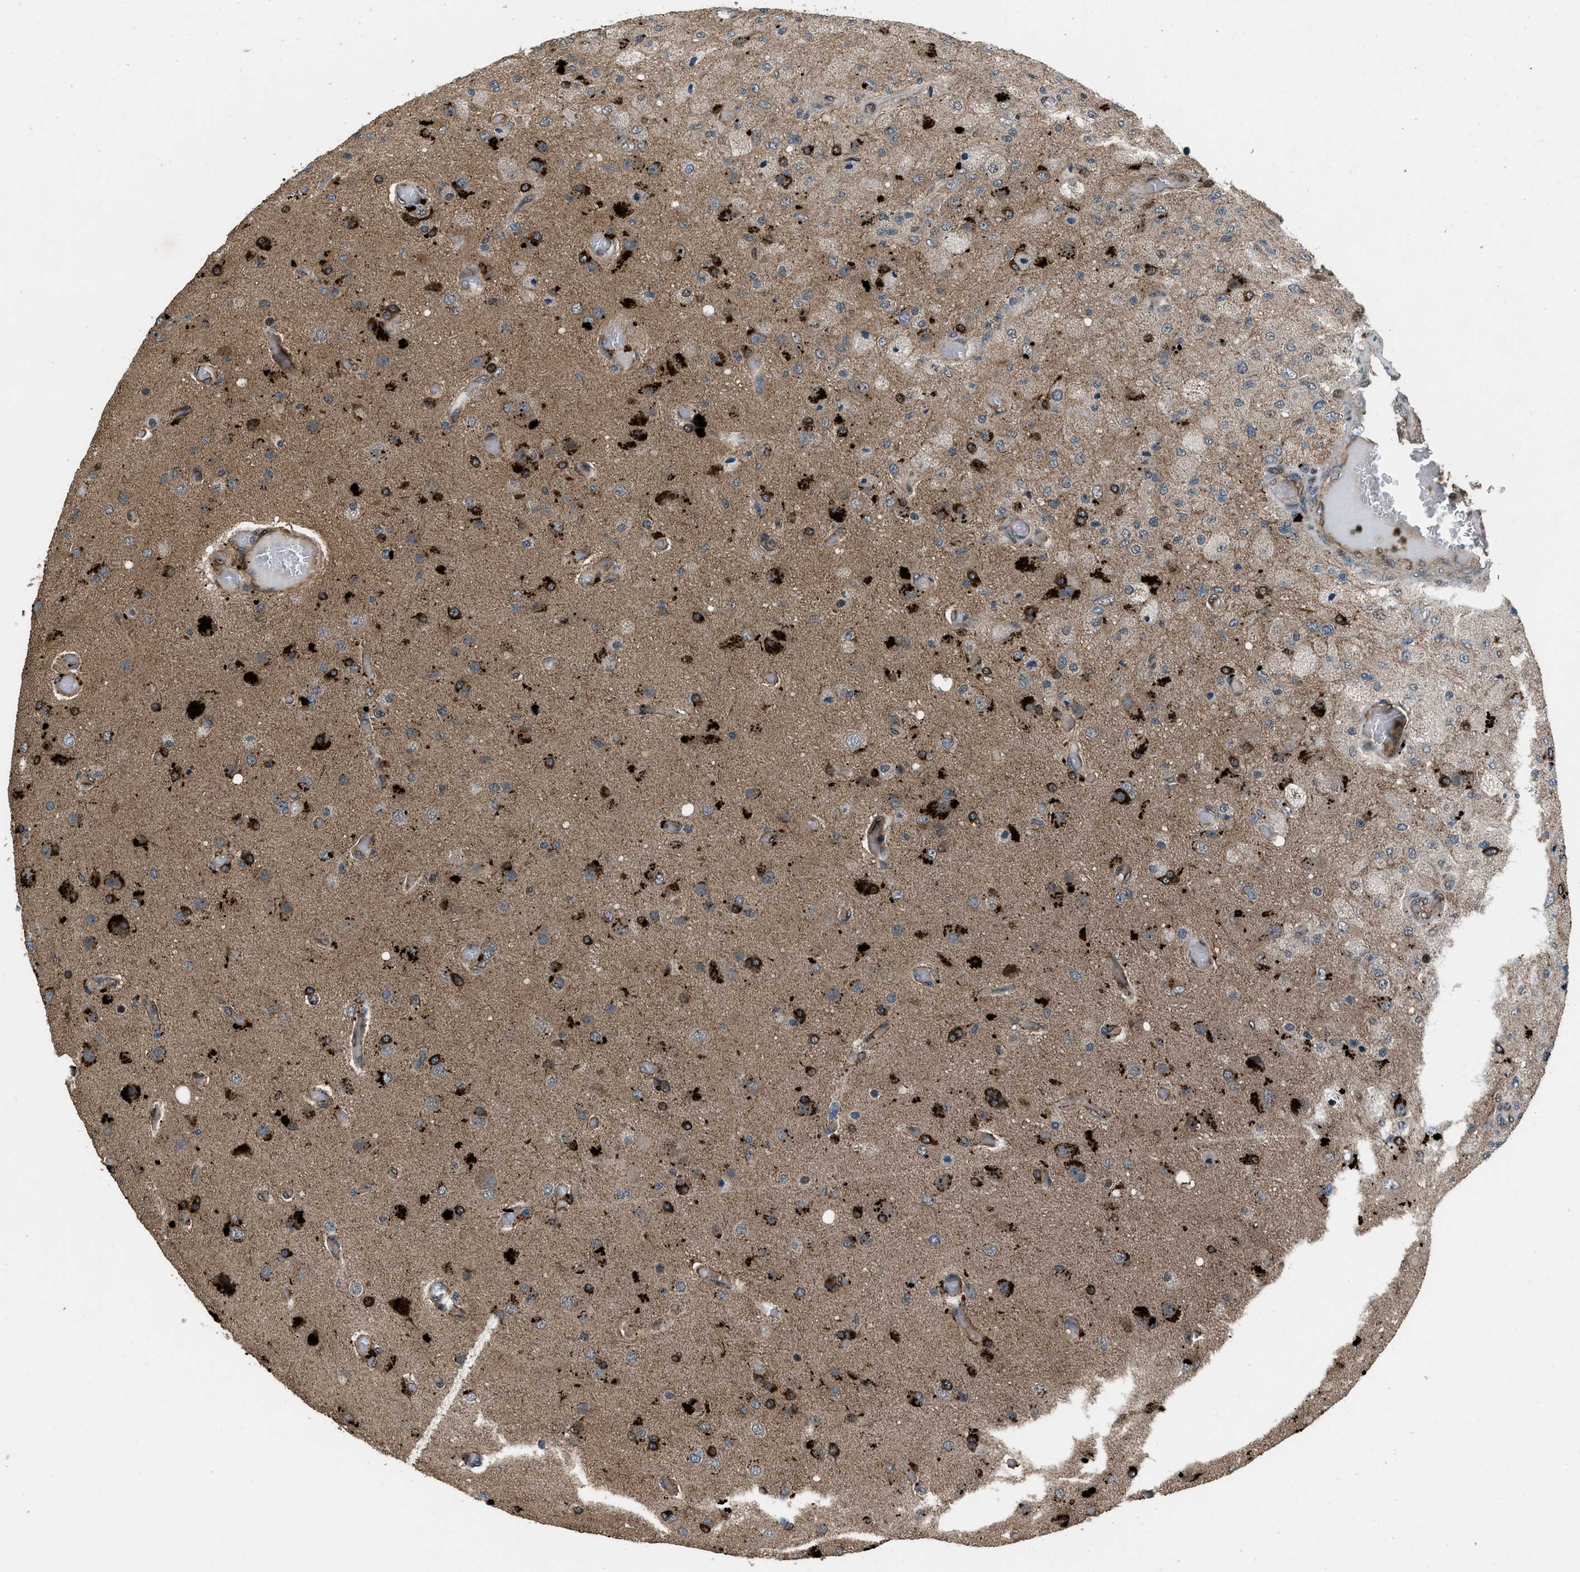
{"staining": {"intensity": "strong", "quantity": "25%-75%", "location": "cytoplasmic/membranous"}, "tissue": "glioma", "cell_type": "Tumor cells", "image_type": "cancer", "snomed": [{"axis": "morphology", "description": "Normal tissue, NOS"}, {"axis": "morphology", "description": "Glioma, malignant, High grade"}, {"axis": "topography", "description": "Cerebral cortex"}], "caption": "The photomicrograph demonstrates a brown stain indicating the presence of a protein in the cytoplasmic/membranous of tumor cells in glioma.", "gene": "IRAK4", "patient": {"sex": "male", "age": 77}}